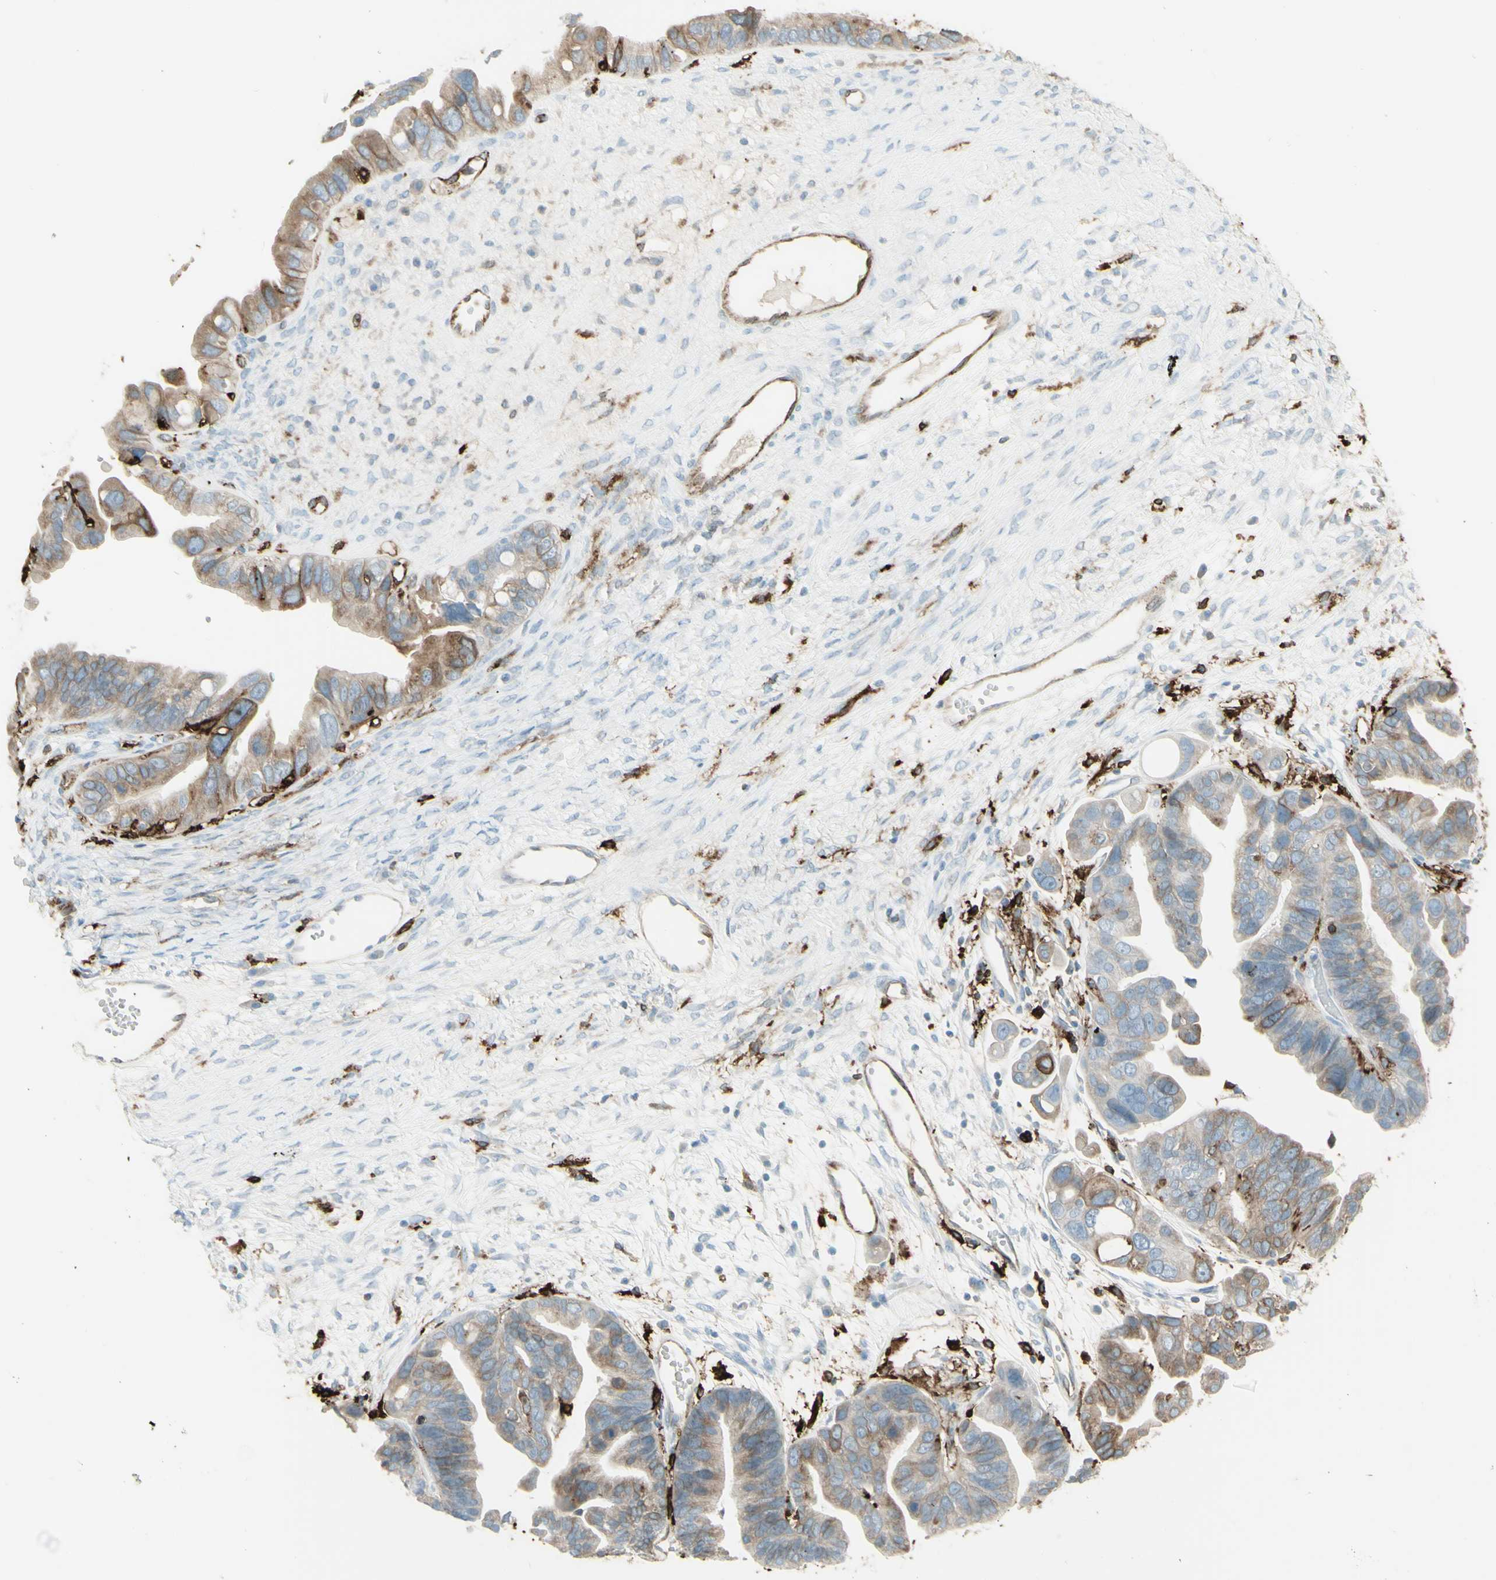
{"staining": {"intensity": "weak", "quantity": ">75%", "location": "cytoplasmic/membranous"}, "tissue": "ovarian cancer", "cell_type": "Tumor cells", "image_type": "cancer", "snomed": [{"axis": "morphology", "description": "Cystadenocarcinoma, serous, NOS"}, {"axis": "topography", "description": "Ovary"}], "caption": "Immunohistochemical staining of human serous cystadenocarcinoma (ovarian) reveals low levels of weak cytoplasmic/membranous expression in about >75% of tumor cells. Ihc stains the protein of interest in brown and the nuclei are stained blue.", "gene": "HLA-DPB1", "patient": {"sex": "female", "age": 56}}